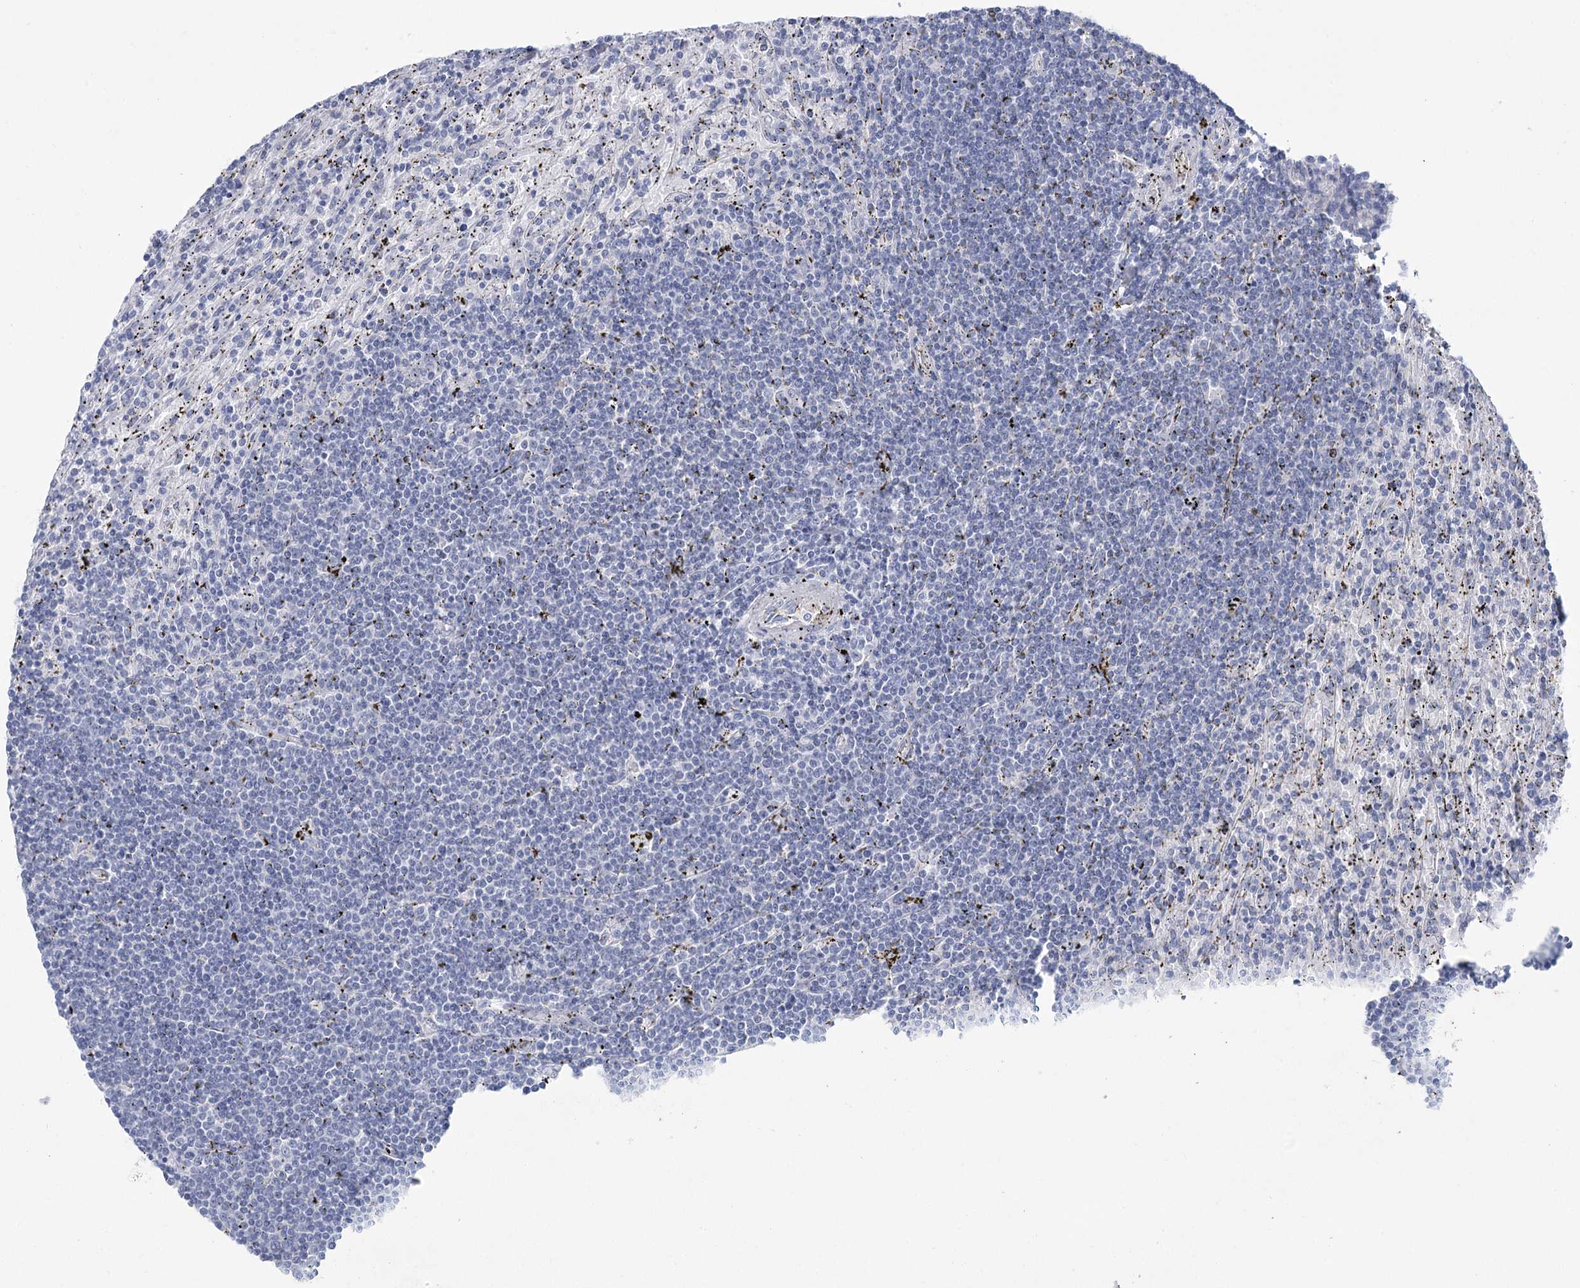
{"staining": {"intensity": "negative", "quantity": "none", "location": "none"}, "tissue": "lymphoma", "cell_type": "Tumor cells", "image_type": "cancer", "snomed": [{"axis": "morphology", "description": "Malignant lymphoma, non-Hodgkin's type, Low grade"}, {"axis": "topography", "description": "Spleen"}], "caption": "Immunohistochemistry image of human lymphoma stained for a protein (brown), which displays no positivity in tumor cells.", "gene": "CCDC88A", "patient": {"sex": "male", "age": 76}}